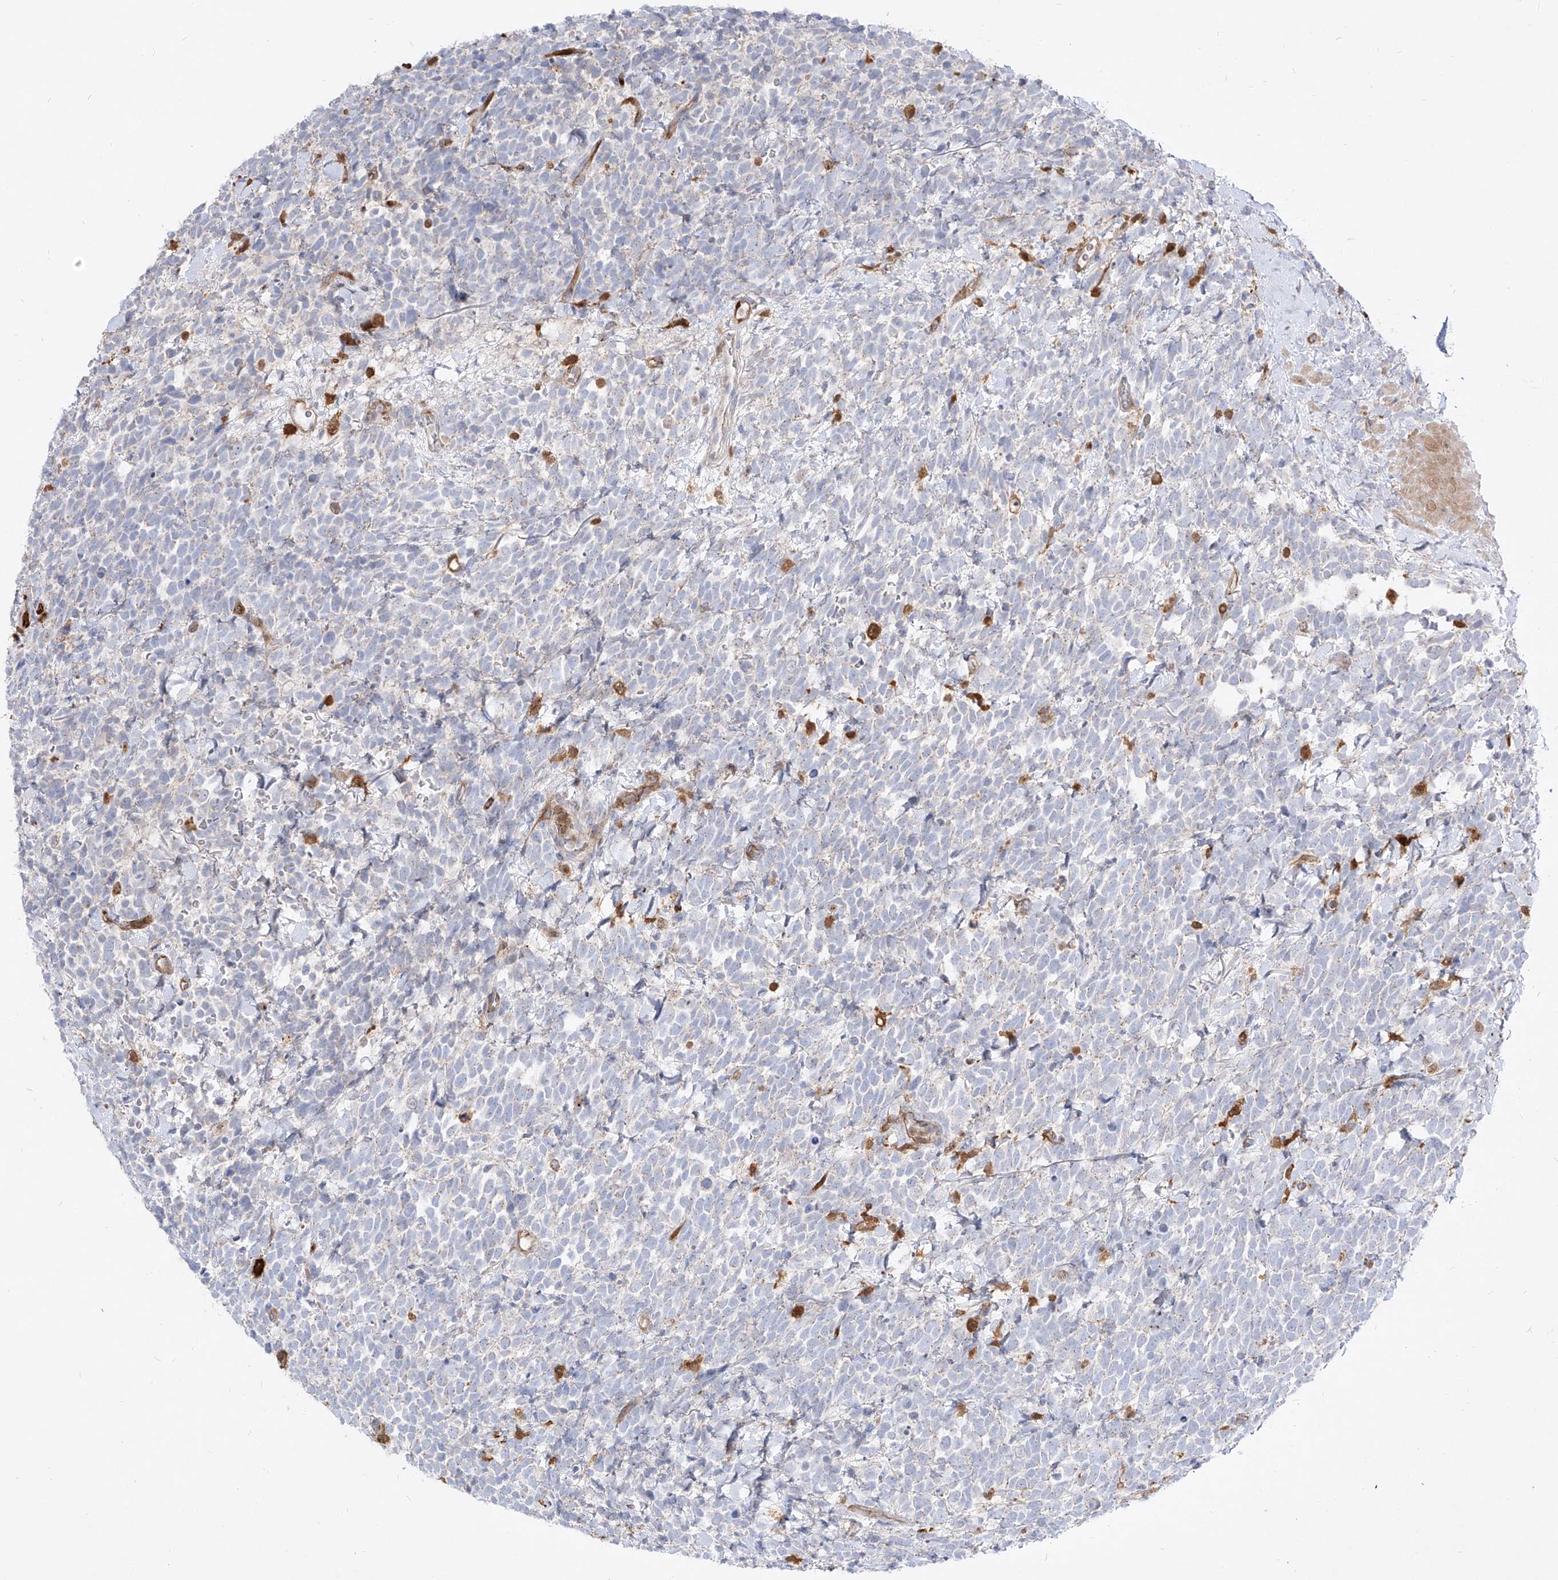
{"staining": {"intensity": "negative", "quantity": "none", "location": "none"}, "tissue": "urothelial cancer", "cell_type": "Tumor cells", "image_type": "cancer", "snomed": [{"axis": "morphology", "description": "Urothelial carcinoma, High grade"}, {"axis": "topography", "description": "Urinary bladder"}], "caption": "This micrograph is of high-grade urothelial carcinoma stained with immunohistochemistry to label a protein in brown with the nuclei are counter-stained blue. There is no positivity in tumor cells.", "gene": "KYNU", "patient": {"sex": "female", "age": 82}}